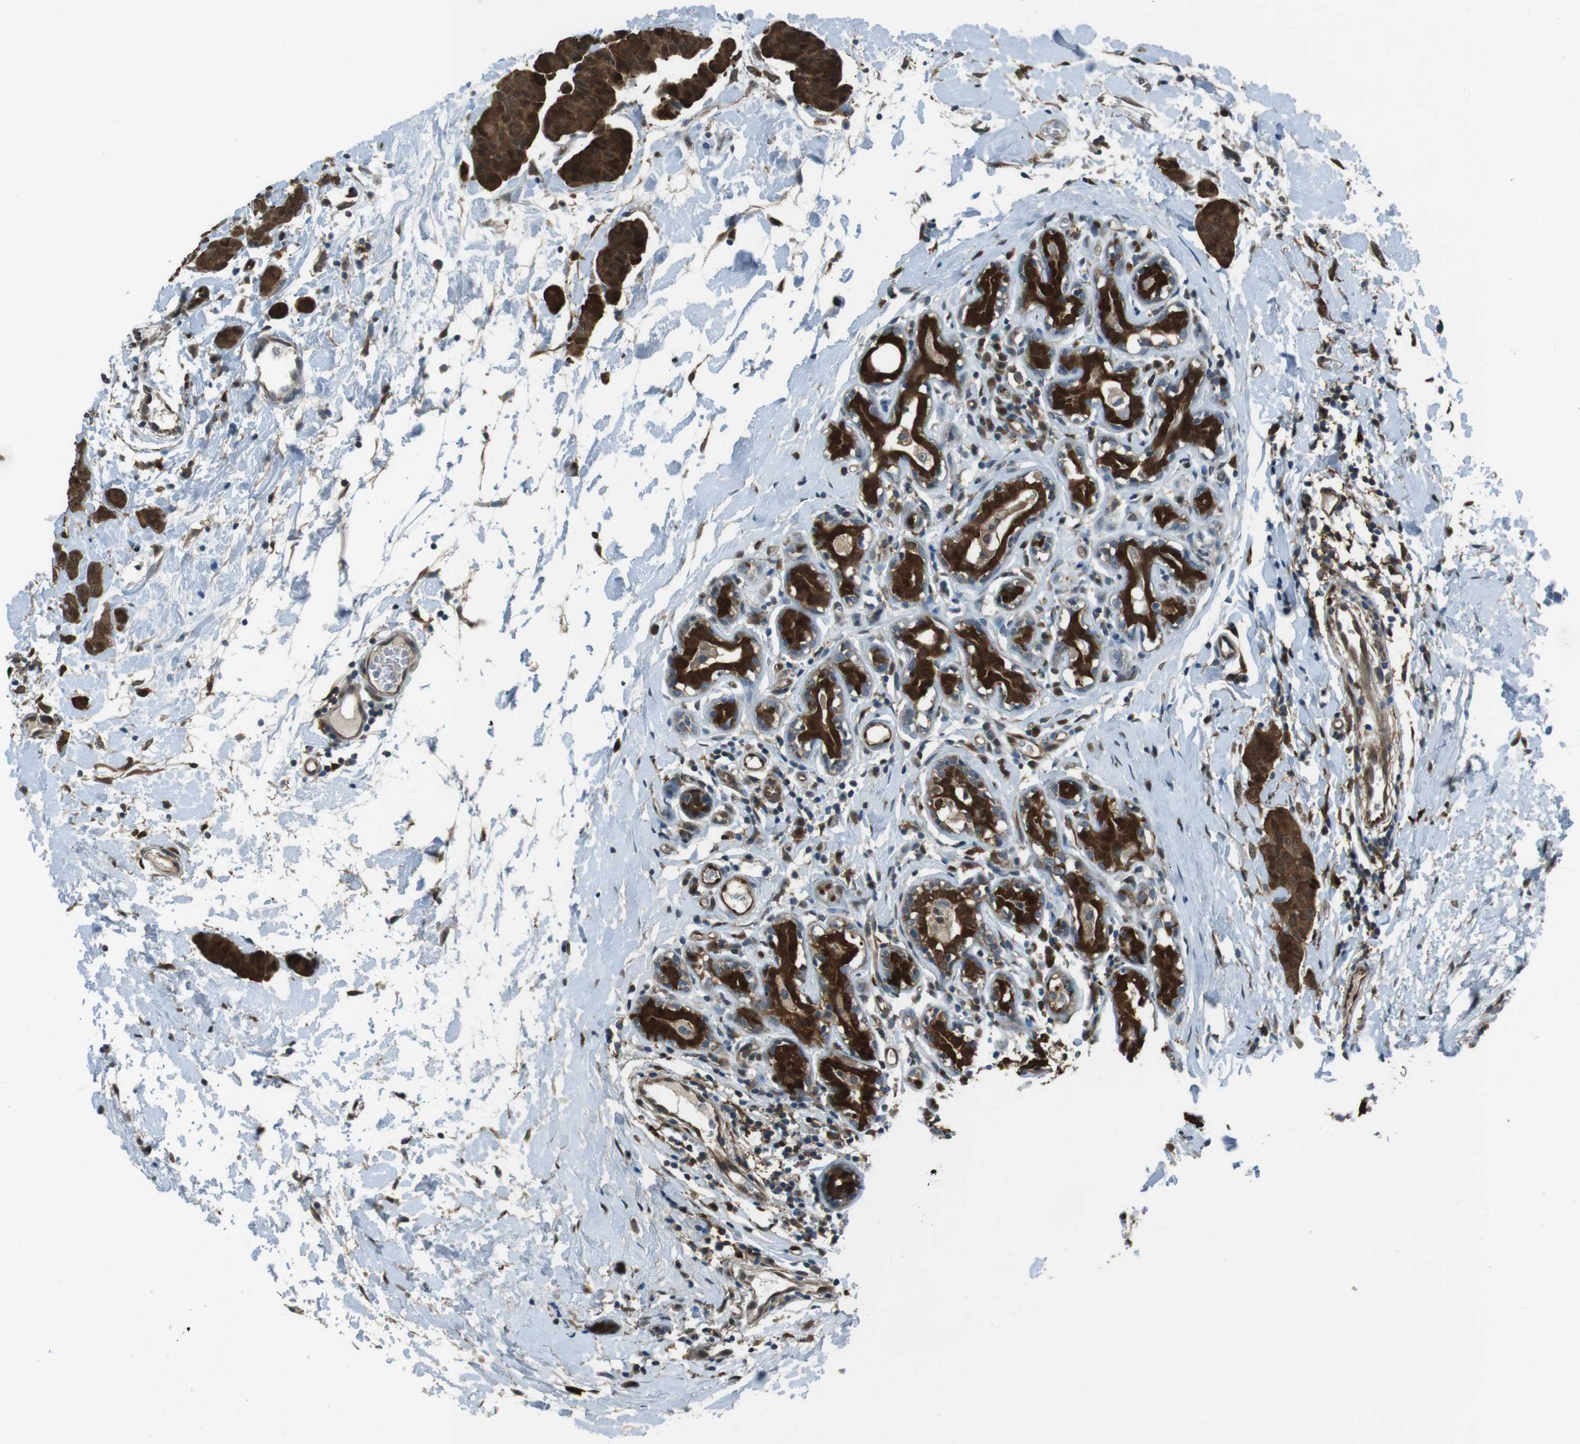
{"staining": {"intensity": "strong", "quantity": ">75%", "location": "cytoplasmic/membranous,nuclear"}, "tissue": "breast cancer", "cell_type": "Tumor cells", "image_type": "cancer", "snomed": [{"axis": "morphology", "description": "Normal tissue, NOS"}, {"axis": "morphology", "description": "Duct carcinoma"}, {"axis": "topography", "description": "Breast"}], "caption": "A high-resolution image shows IHC staining of breast cancer, which demonstrates strong cytoplasmic/membranous and nuclear staining in approximately >75% of tumor cells. The staining was performed using DAB to visualize the protein expression in brown, while the nuclei were stained in blue with hematoxylin (Magnification: 20x).", "gene": "MFAP3", "patient": {"sex": "female", "age": 40}}